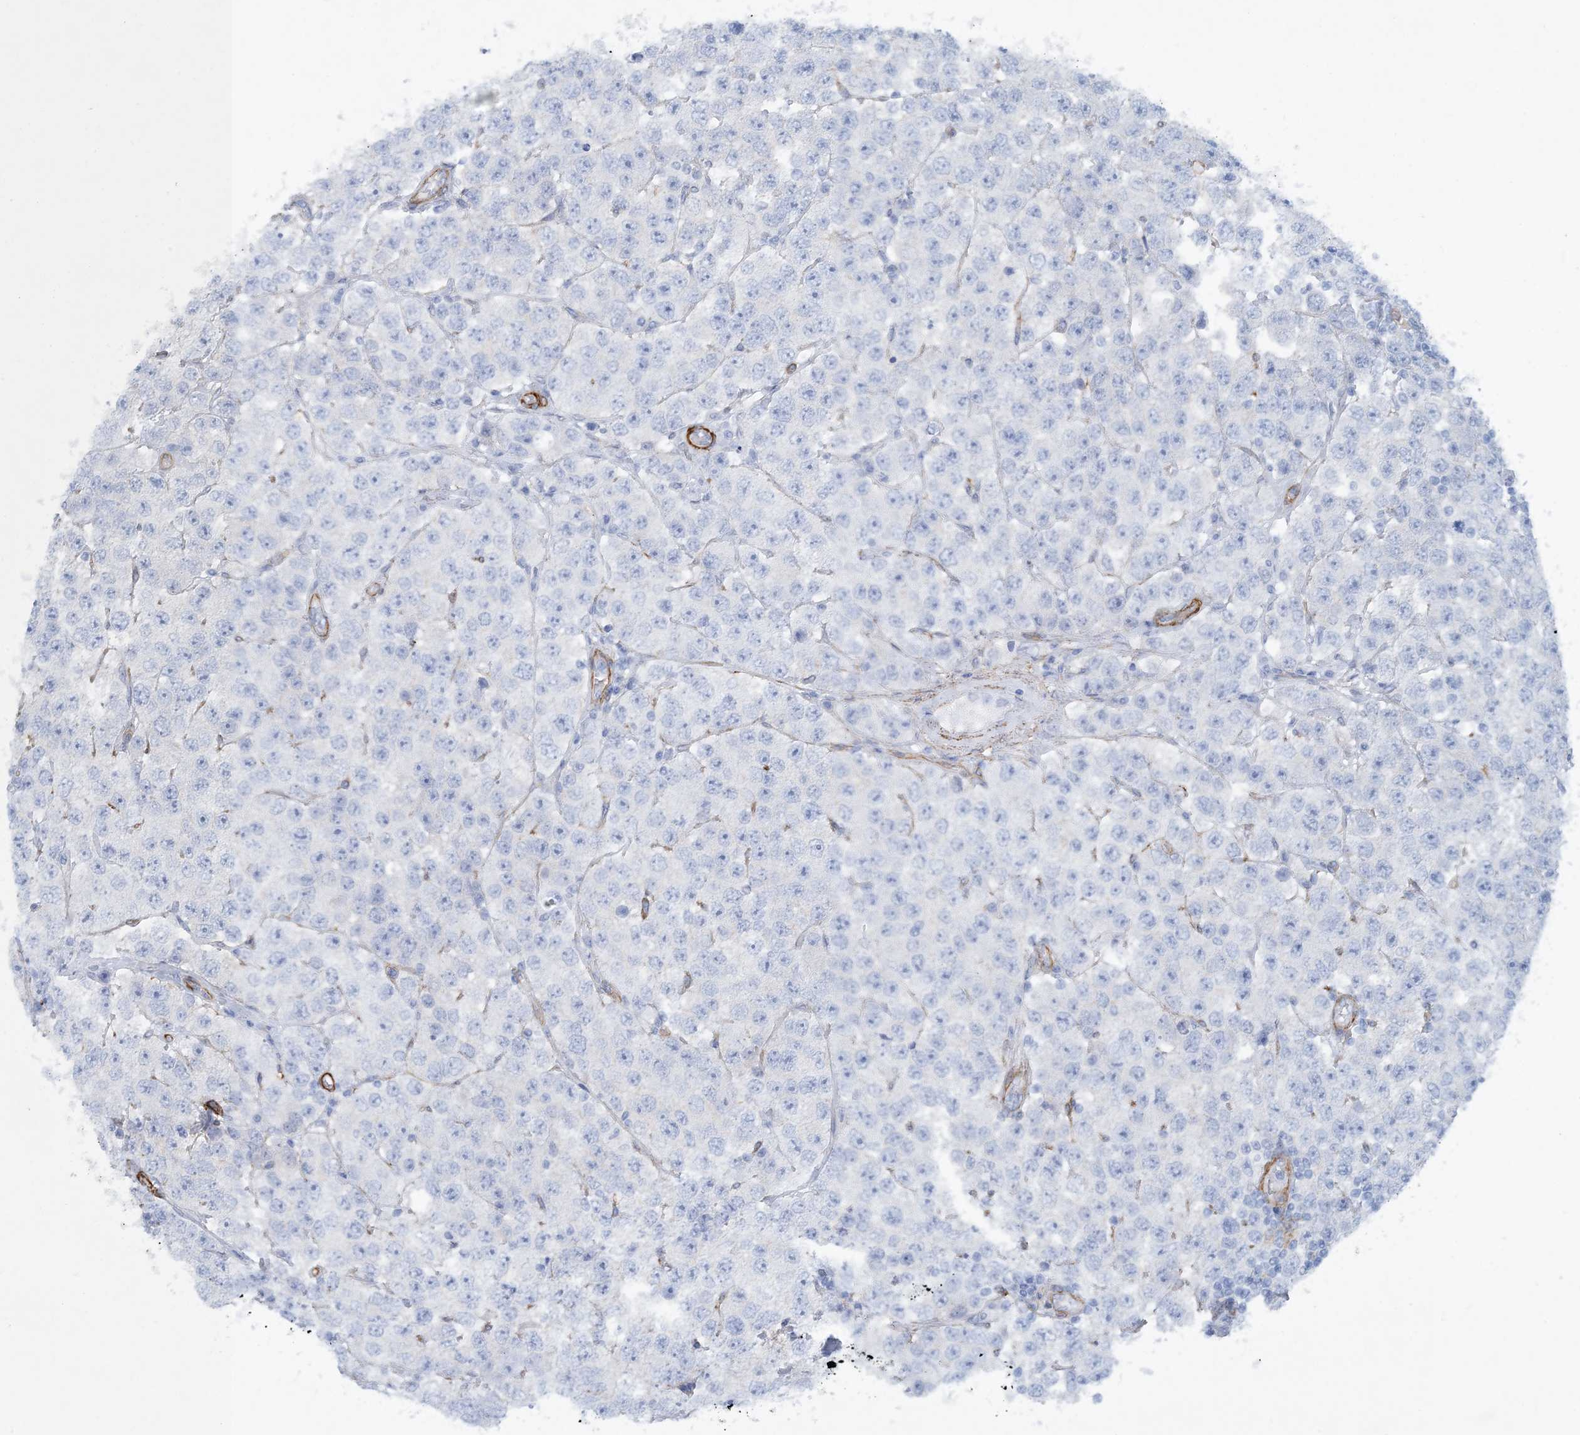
{"staining": {"intensity": "negative", "quantity": "none", "location": "none"}, "tissue": "testis cancer", "cell_type": "Tumor cells", "image_type": "cancer", "snomed": [{"axis": "morphology", "description": "Seminoma, NOS"}, {"axis": "topography", "description": "Testis"}], "caption": "Immunohistochemistry (IHC) of testis cancer displays no positivity in tumor cells.", "gene": "SHANK1", "patient": {"sex": "male", "age": 28}}